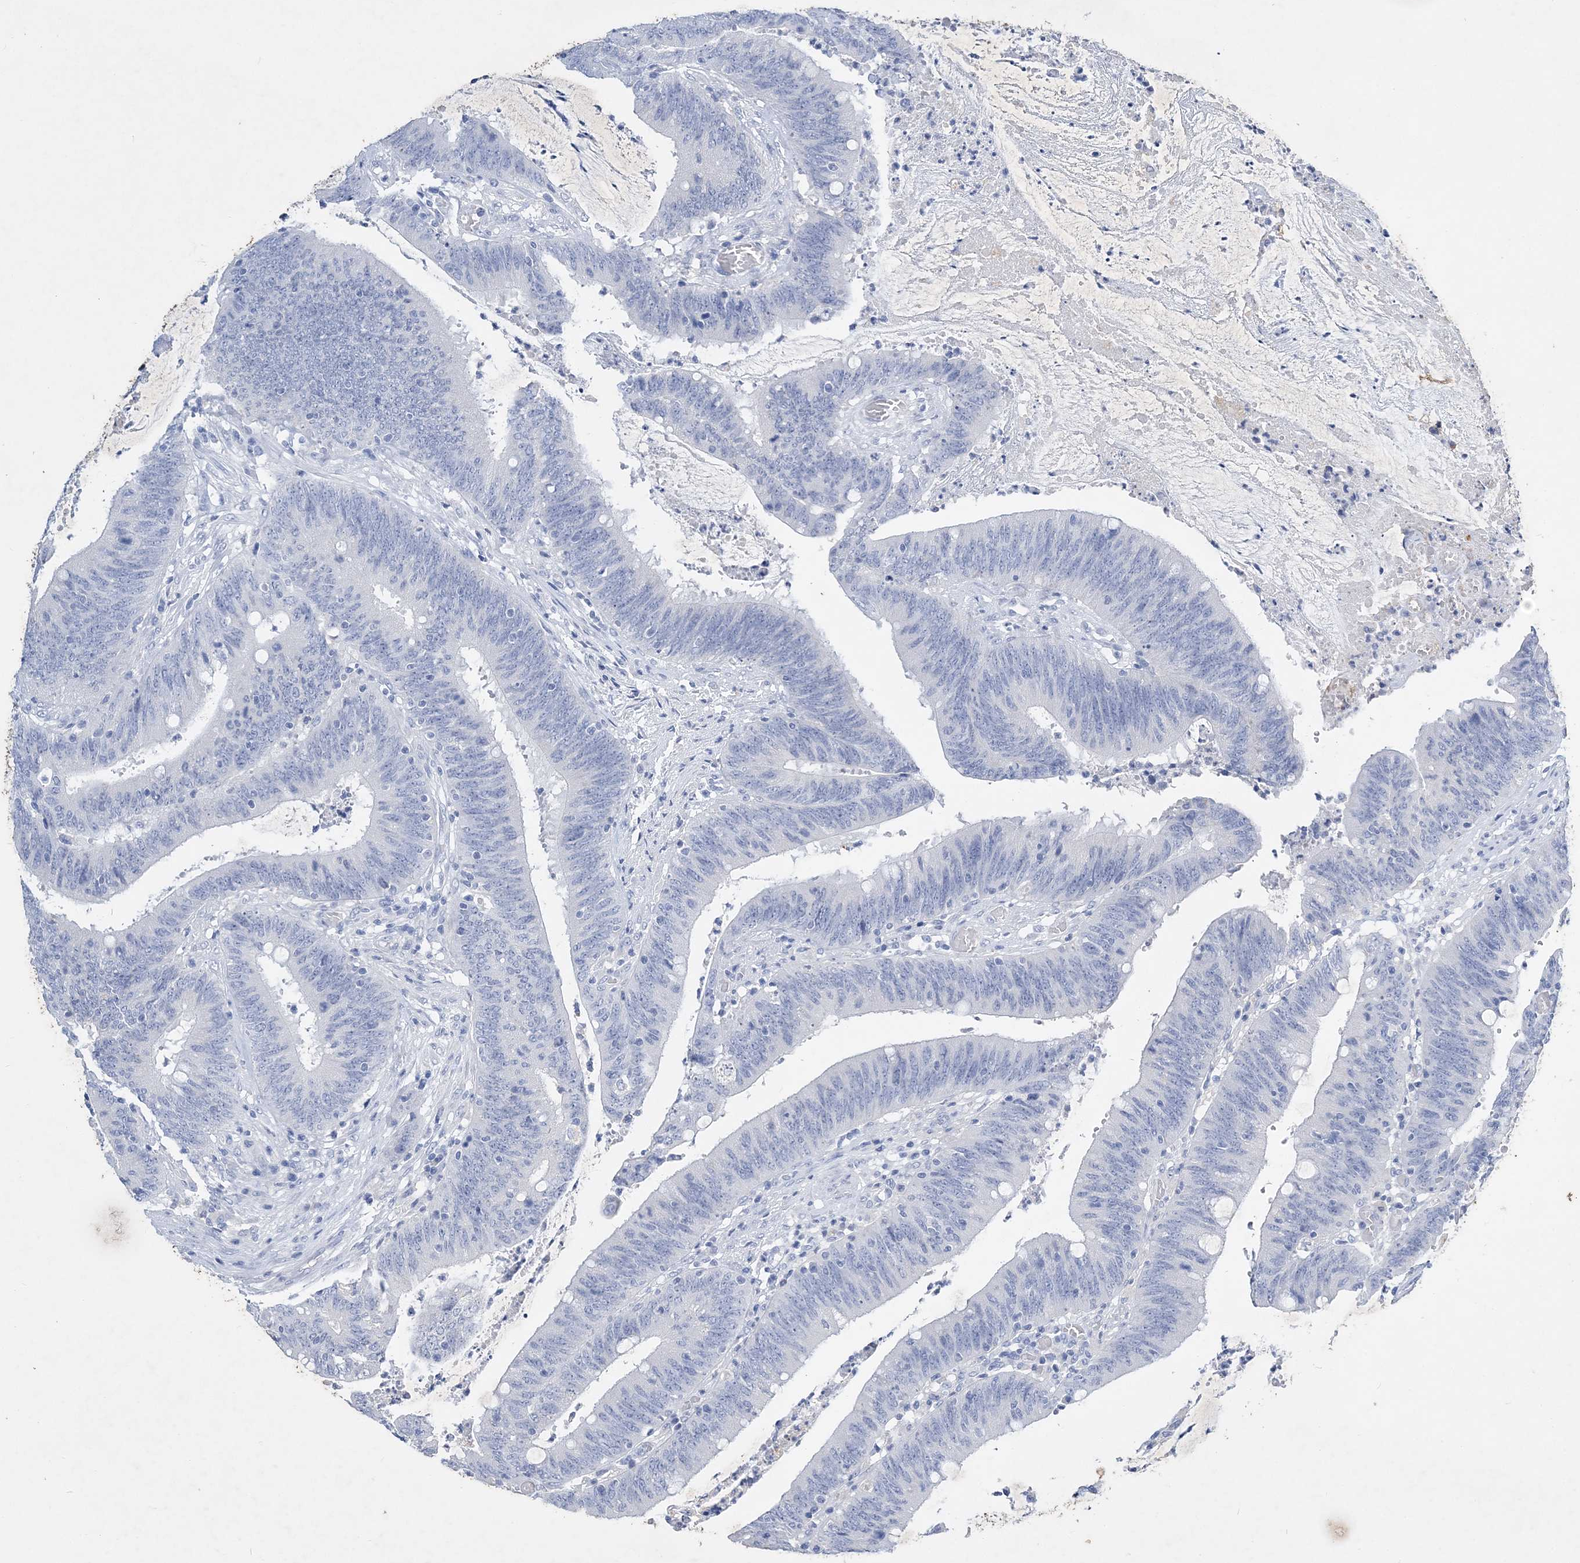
{"staining": {"intensity": "negative", "quantity": "none", "location": "none"}, "tissue": "colorectal cancer", "cell_type": "Tumor cells", "image_type": "cancer", "snomed": [{"axis": "morphology", "description": "Adenocarcinoma, NOS"}, {"axis": "topography", "description": "Rectum"}], "caption": "The immunohistochemistry (IHC) histopathology image has no significant positivity in tumor cells of colorectal adenocarcinoma tissue. (DAB (3,3'-diaminobenzidine) IHC visualized using brightfield microscopy, high magnification).", "gene": "COPS8", "patient": {"sex": "female", "age": 66}}